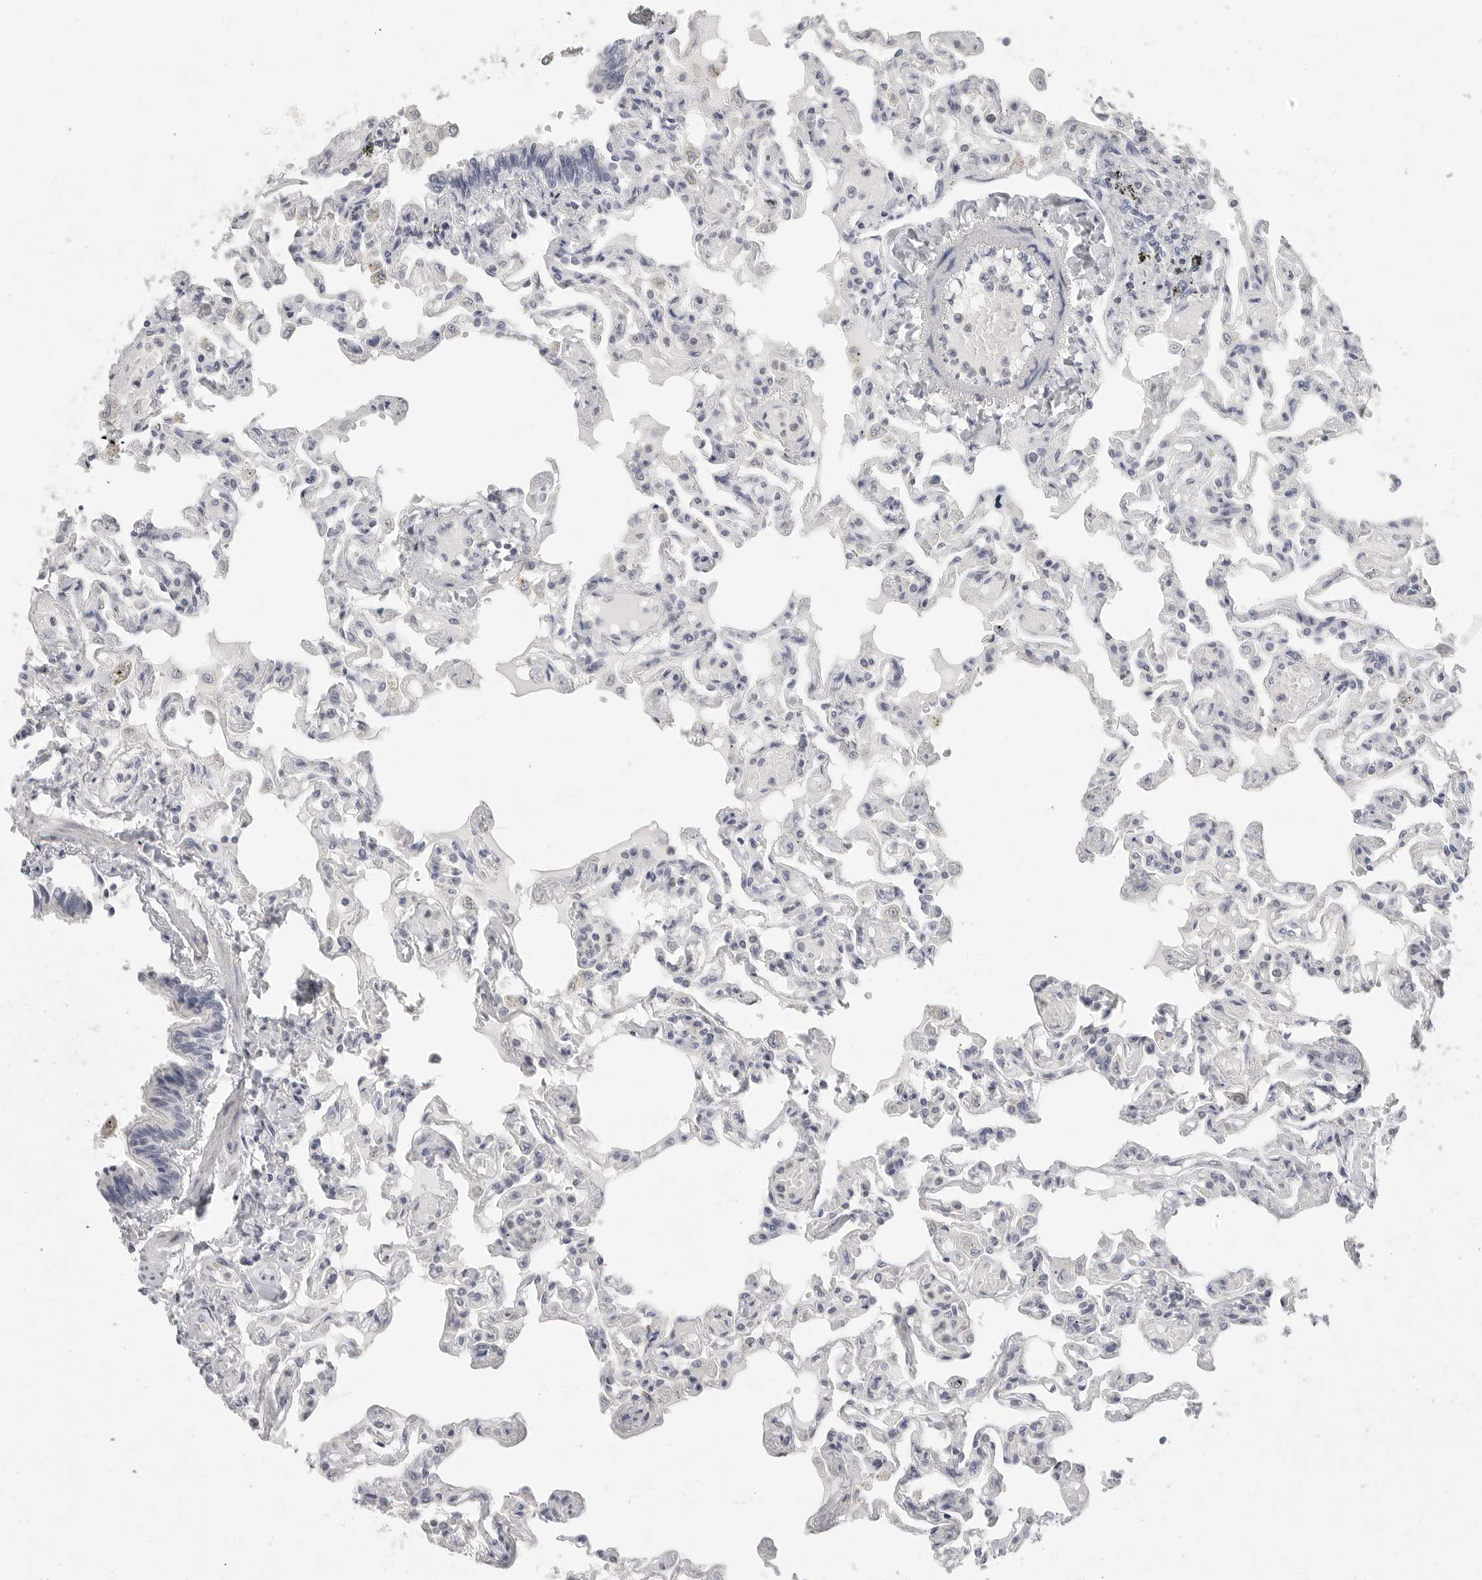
{"staining": {"intensity": "negative", "quantity": "none", "location": "none"}, "tissue": "lung", "cell_type": "Alveolar cells", "image_type": "normal", "snomed": [{"axis": "morphology", "description": "Normal tissue, NOS"}, {"axis": "topography", "description": "Lung"}], "caption": "Lung was stained to show a protein in brown. There is no significant positivity in alveolar cells. Nuclei are stained in blue.", "gene": "HMGCS2", "patient": {"sex": "male", "age": 21}}